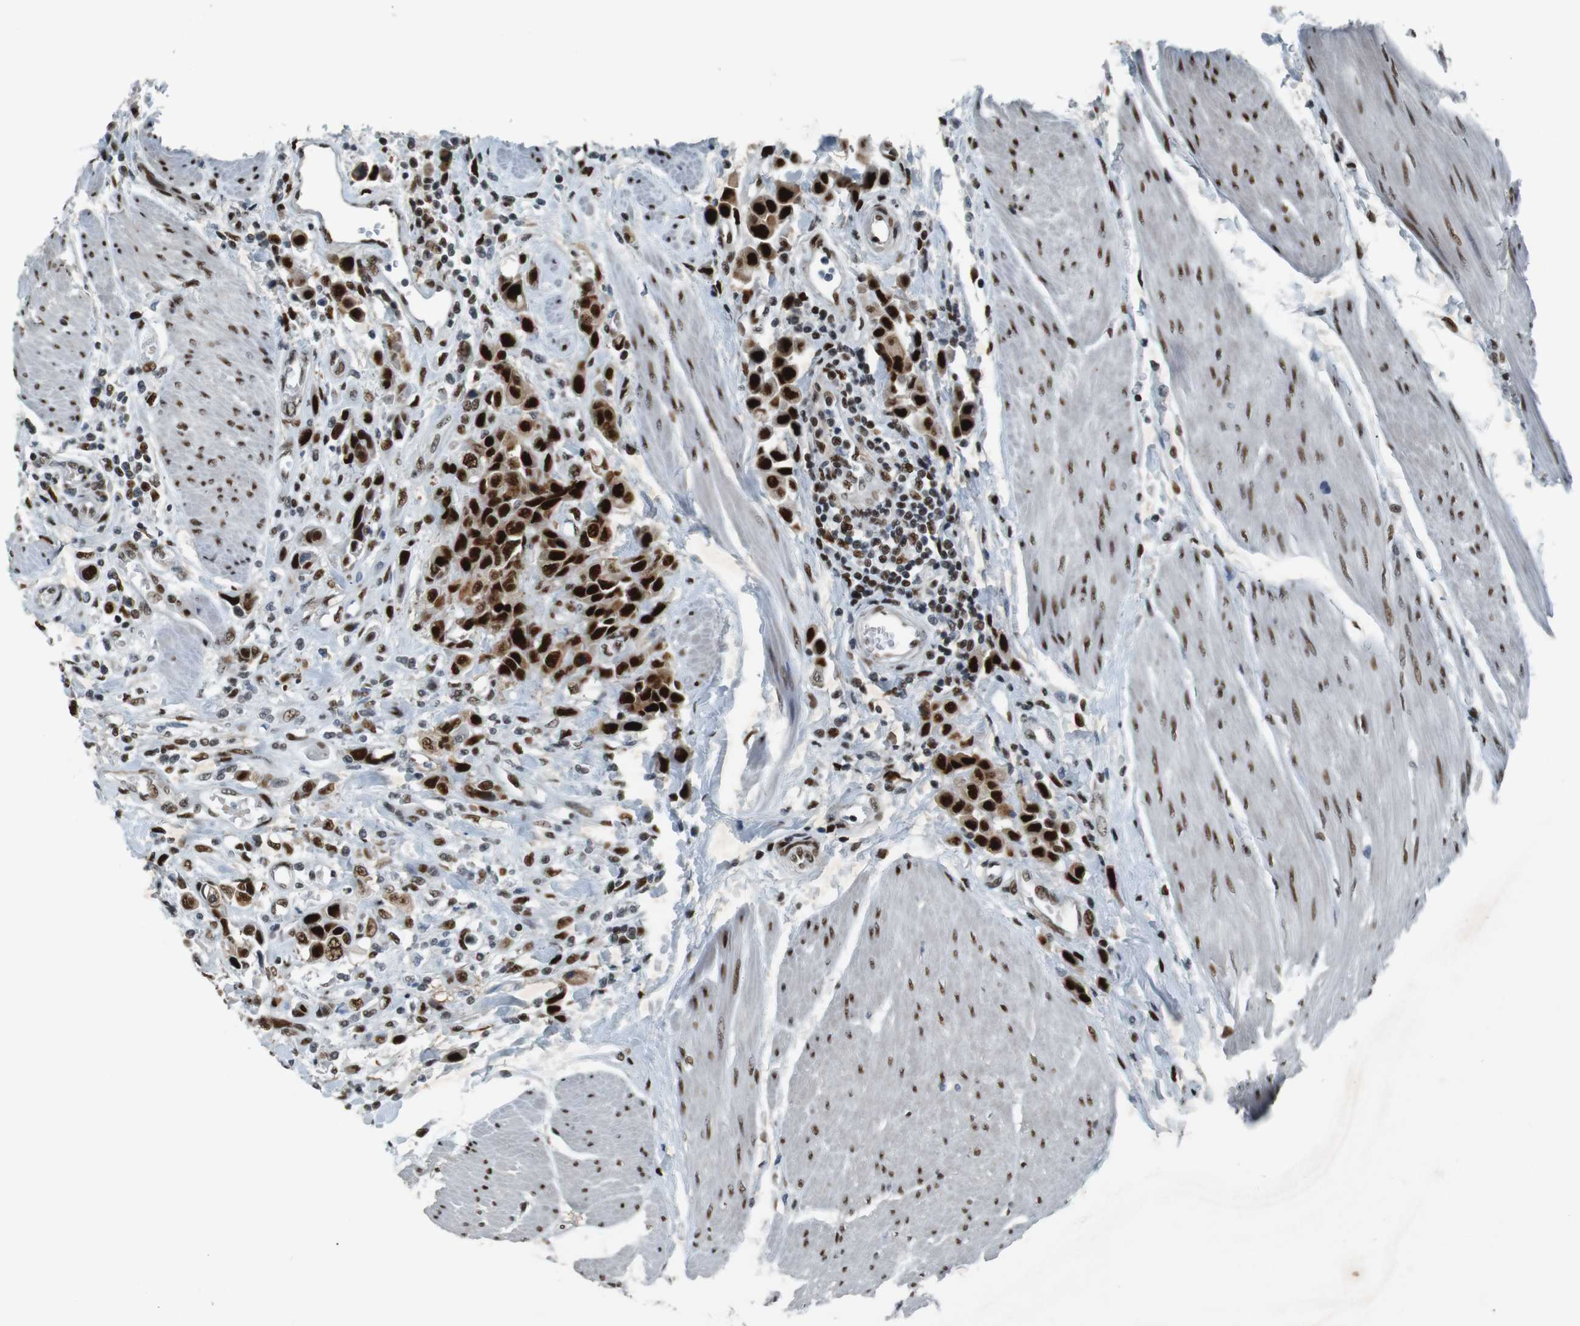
{"staining": {"intensity": "strong", "quantity": ">75%", "location": "nuclear"}, "tissue": "urothelial cancer", "cell_type": "Tumor cells", "image_type": "cancer", "snomed": [{"axis": "morphology", "description": "Urothelial carcinoma, High grade"}, {"axis": "topography", "description": "Urinary bladder"}], "caption": "Urothelial carcinoma (high-grade) stained with a brown dye displays strong nuclear positive positivity in about >75% of tumor cells.", "gene": "HEXIM1", "patient": {"sex": "male", "age": 50}}